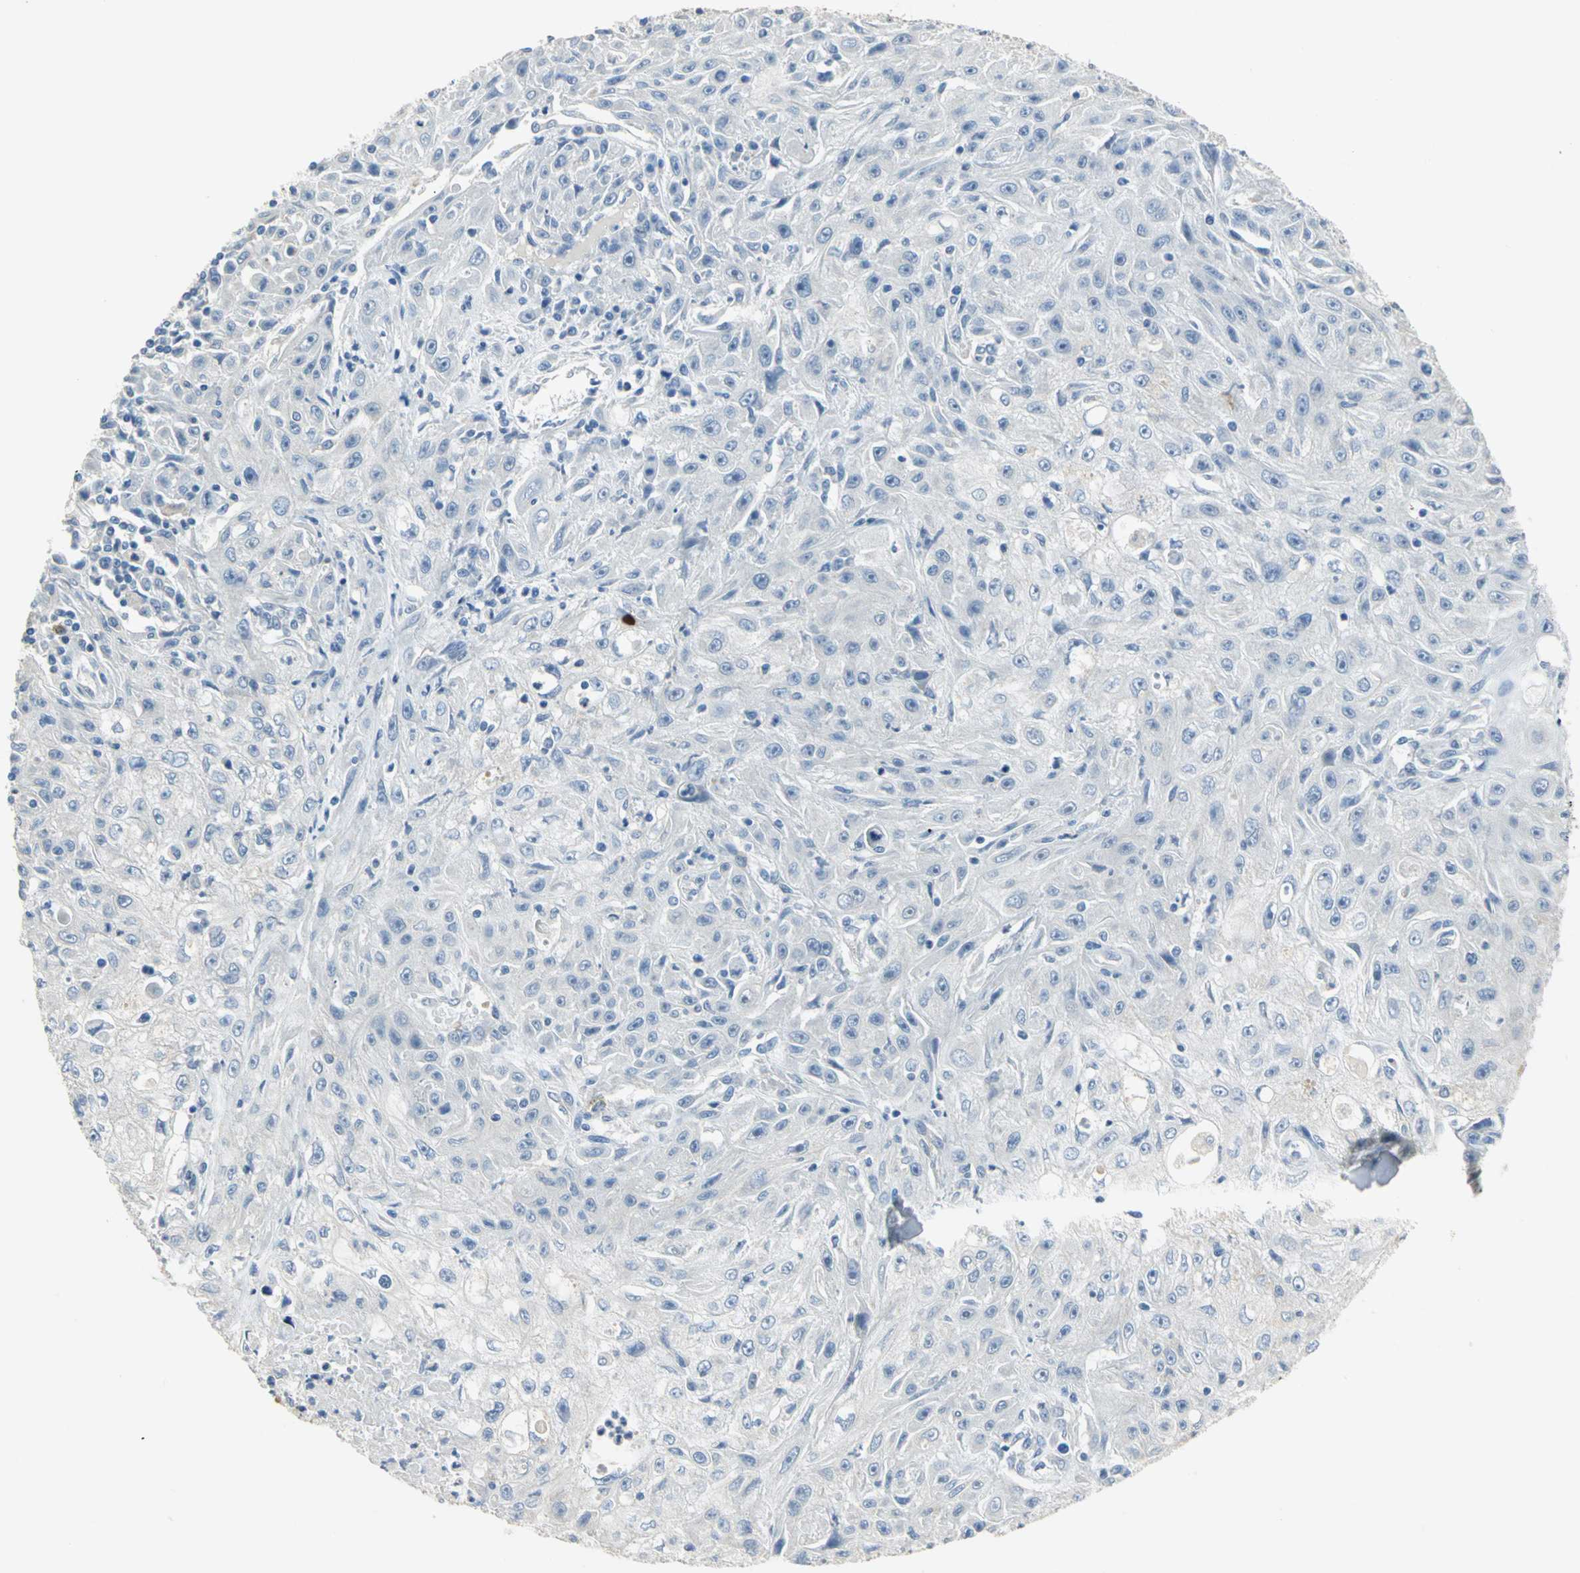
{"staining": {"intensity": "negative", "quantity": "none", "location": "none"}, "tissue": "skin cancer", "cell_type": "Tumor cells", "image_type": "cancer", "snomed": [{"axis": "morphology", "description": "Squamous cell carcinoma, NOS"}, {"axis": "topography", "description": "Skin"}], "caption": "A high-resolution micrograph shows IHC staining of skin squamous cell carcinoma, which demonstrates no significant positivity in tumor cells.", "gene": "IL17RB", "patient": {"sex": "male", "age": 75}}